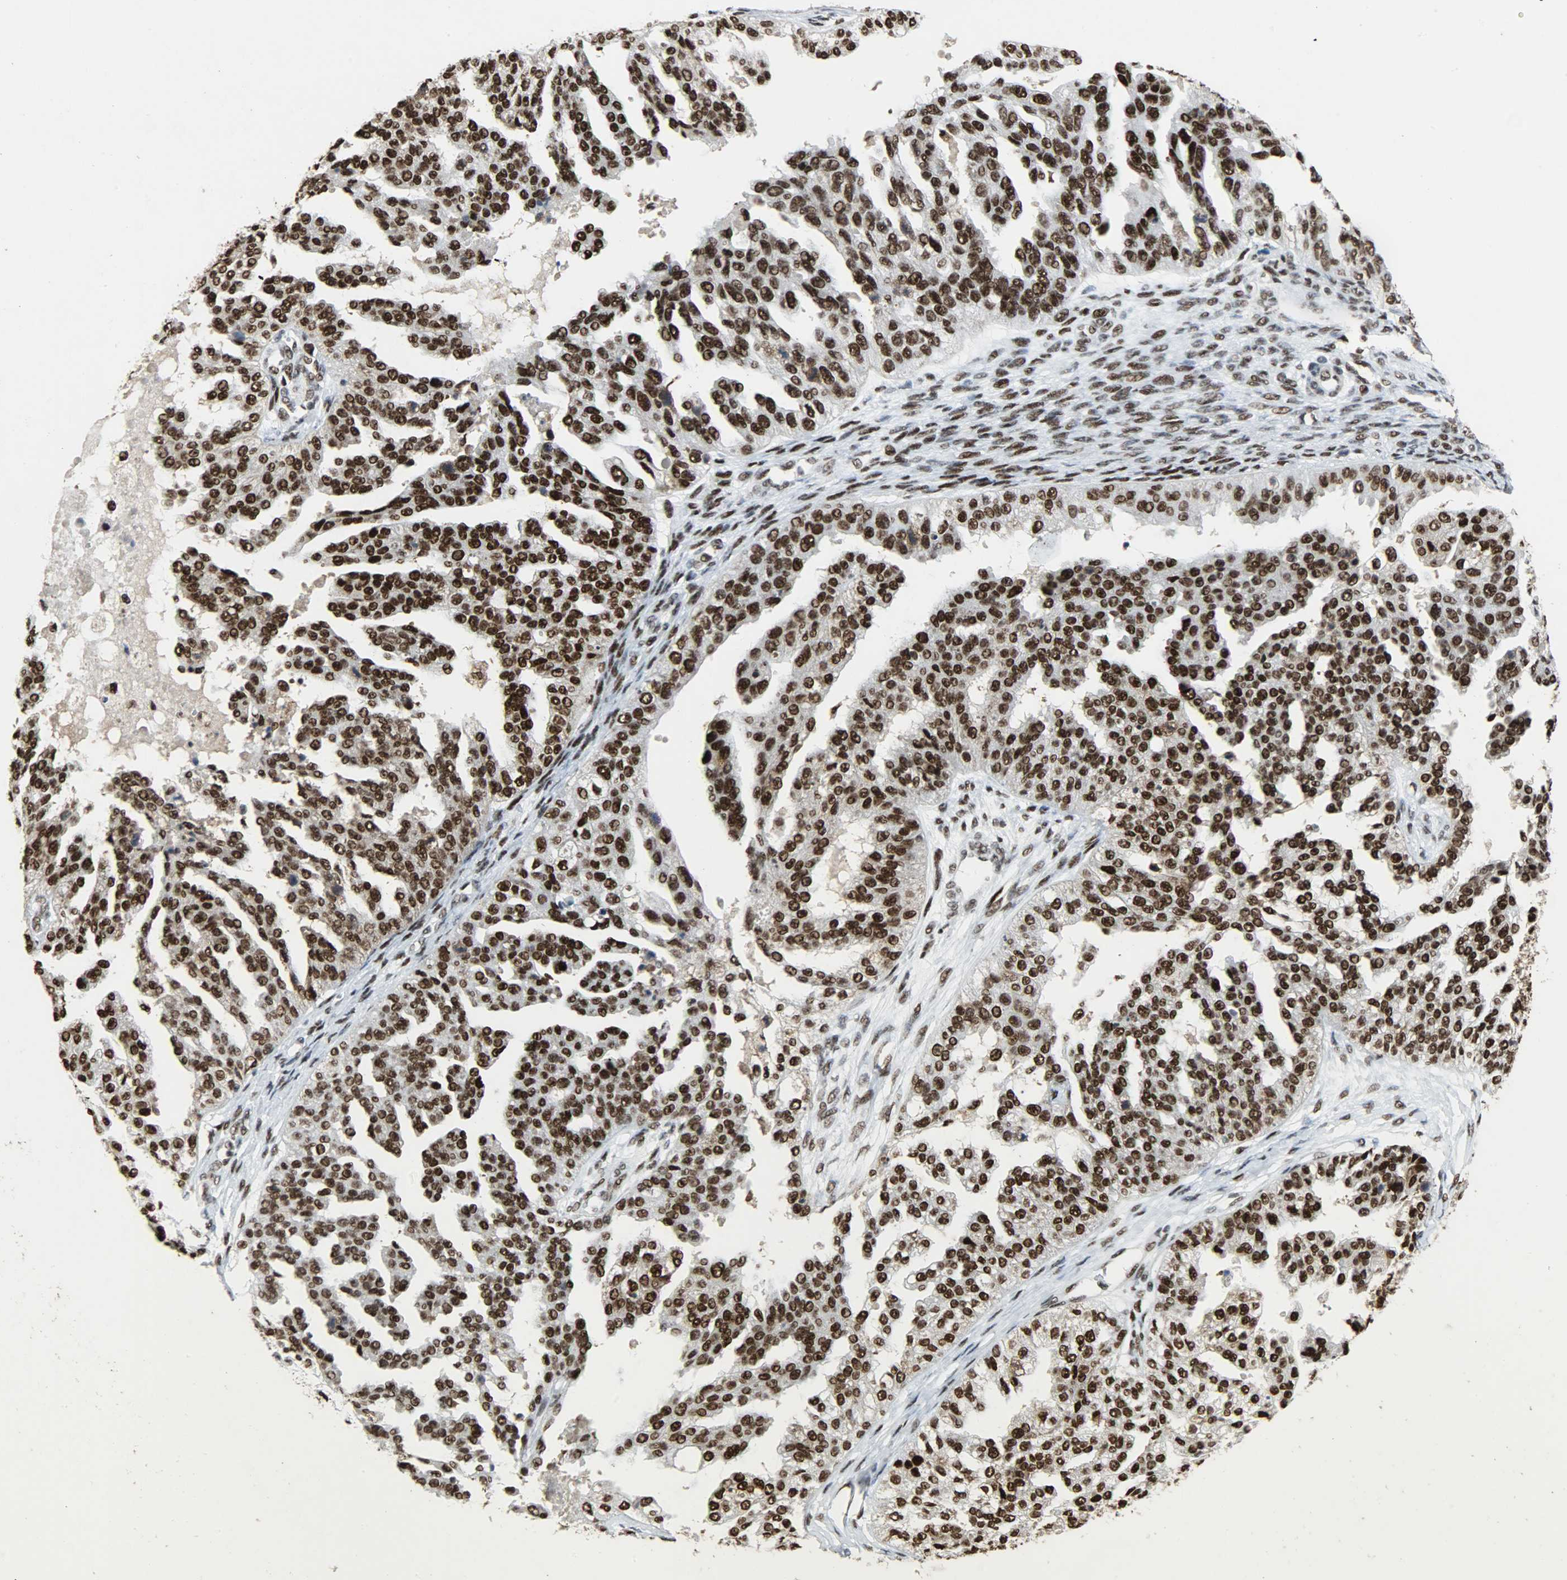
{"staining": {"intensity": "strong", "quantity": ">75%", "location": "nuclear"}, "tissue": "ovarian cancer", "cell_type": "Tumor cells", "image_type": "cancer", "snomed": [{"axis": "morphology", "description": "Cystadenocarcinoma, serous, NOS"}, {"axis": "topography", "description": "Ovary"}], "caption": "Brown immunohistochemical staining in human ovarian cancer shows strong nuclear positivity in approximately >75% of tumor cells.", "gene": "SSB", "patient": {"sex": "female", "age": 58}}